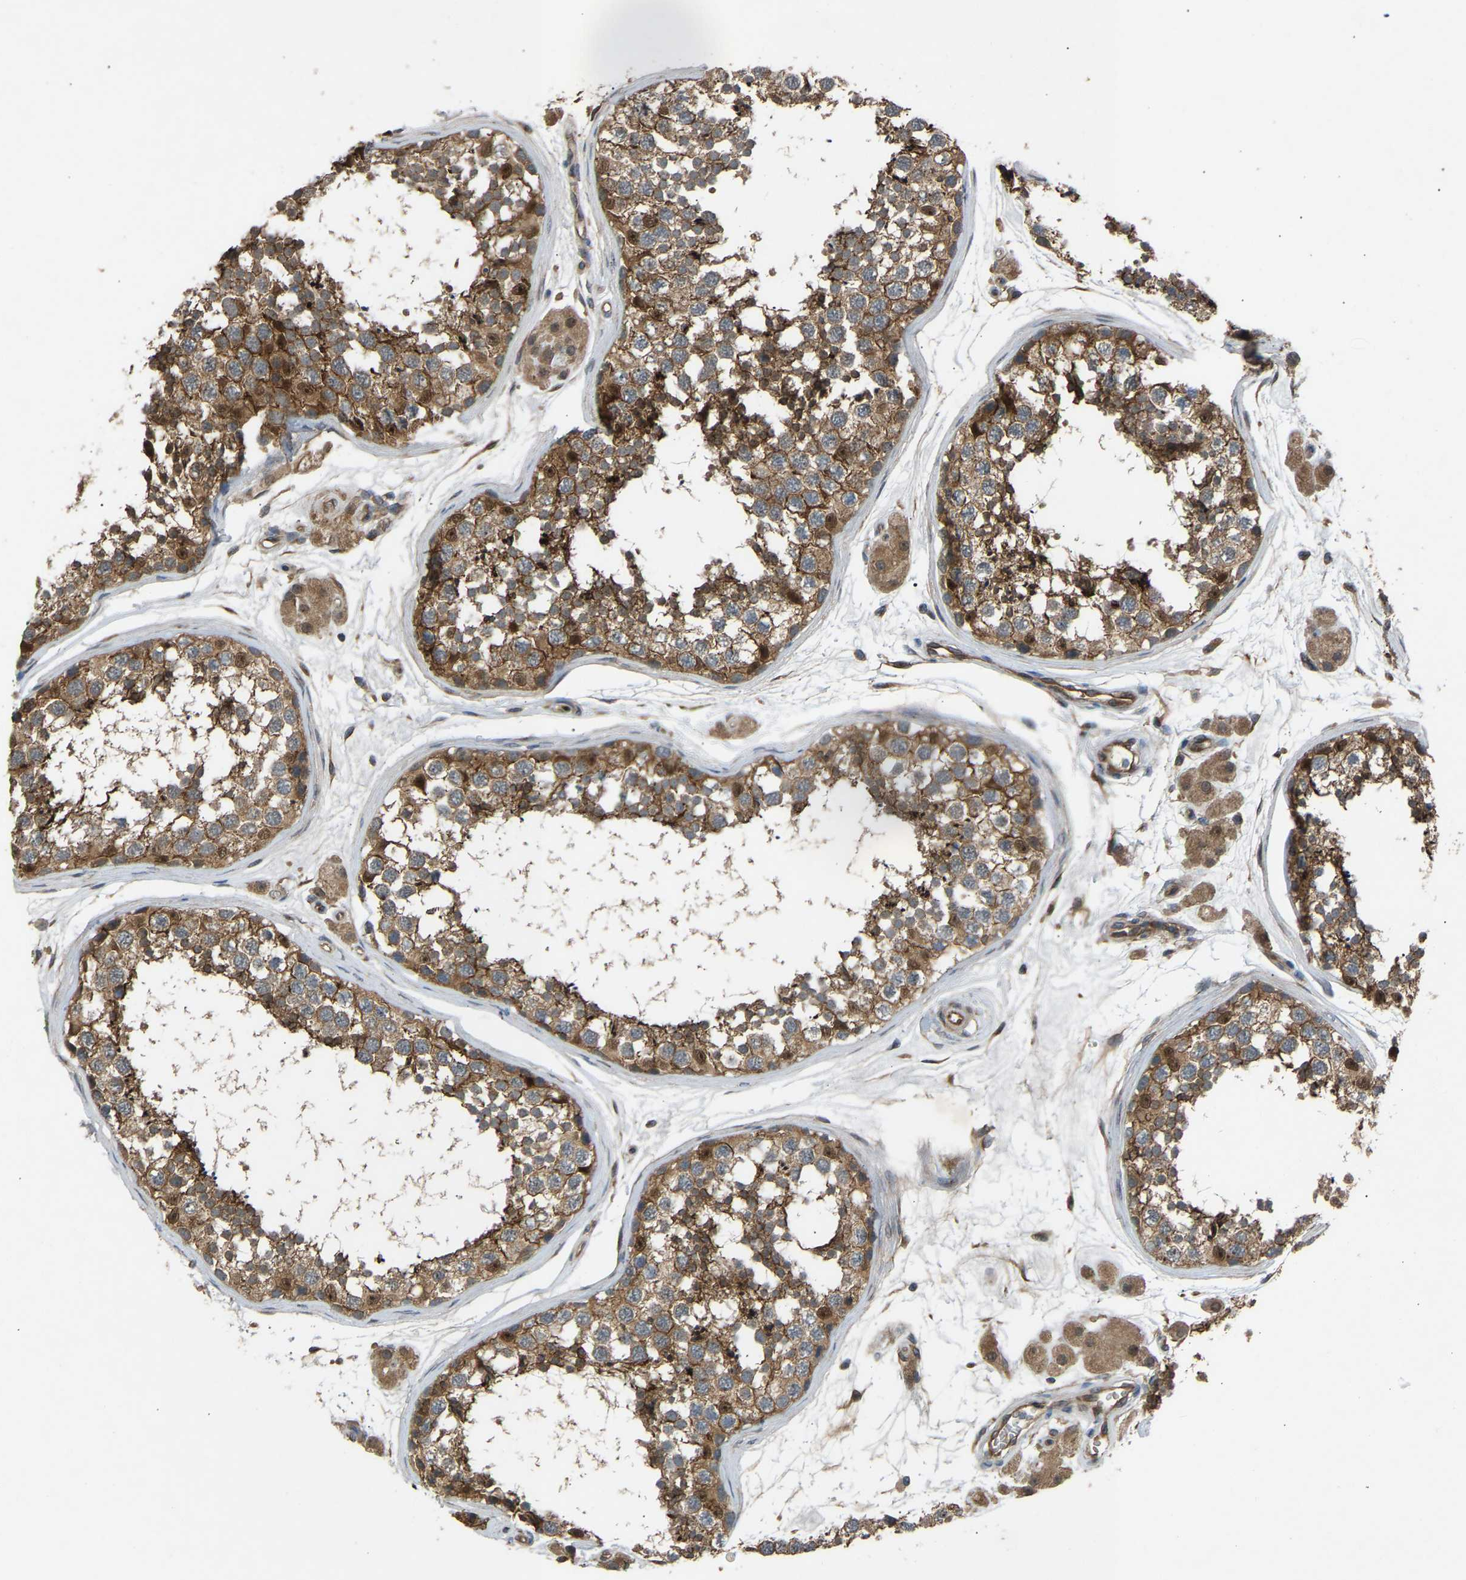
{"staining": {"intensity": "moderate", "quantity": ">75%", "location": "cytoplasmic/membranous,nuclear"}, "tissue": "testis", "cell_type": "Cells in seminiferous ducts", "image_type": "normal", "snomed": [{"axis": "morphology", "description": "Normal tissue, NOS"}, {"axis": "topography", "description": "Testis"}], "caption": "Testis stained with a brown dye reveals moderate cytoplasmic/membranous,nuclear positive expression in approximately >75% of cells in seminiferous ducts.", "gene": "GAS2L1", "patient": {"sex": "male", "age": 56}}